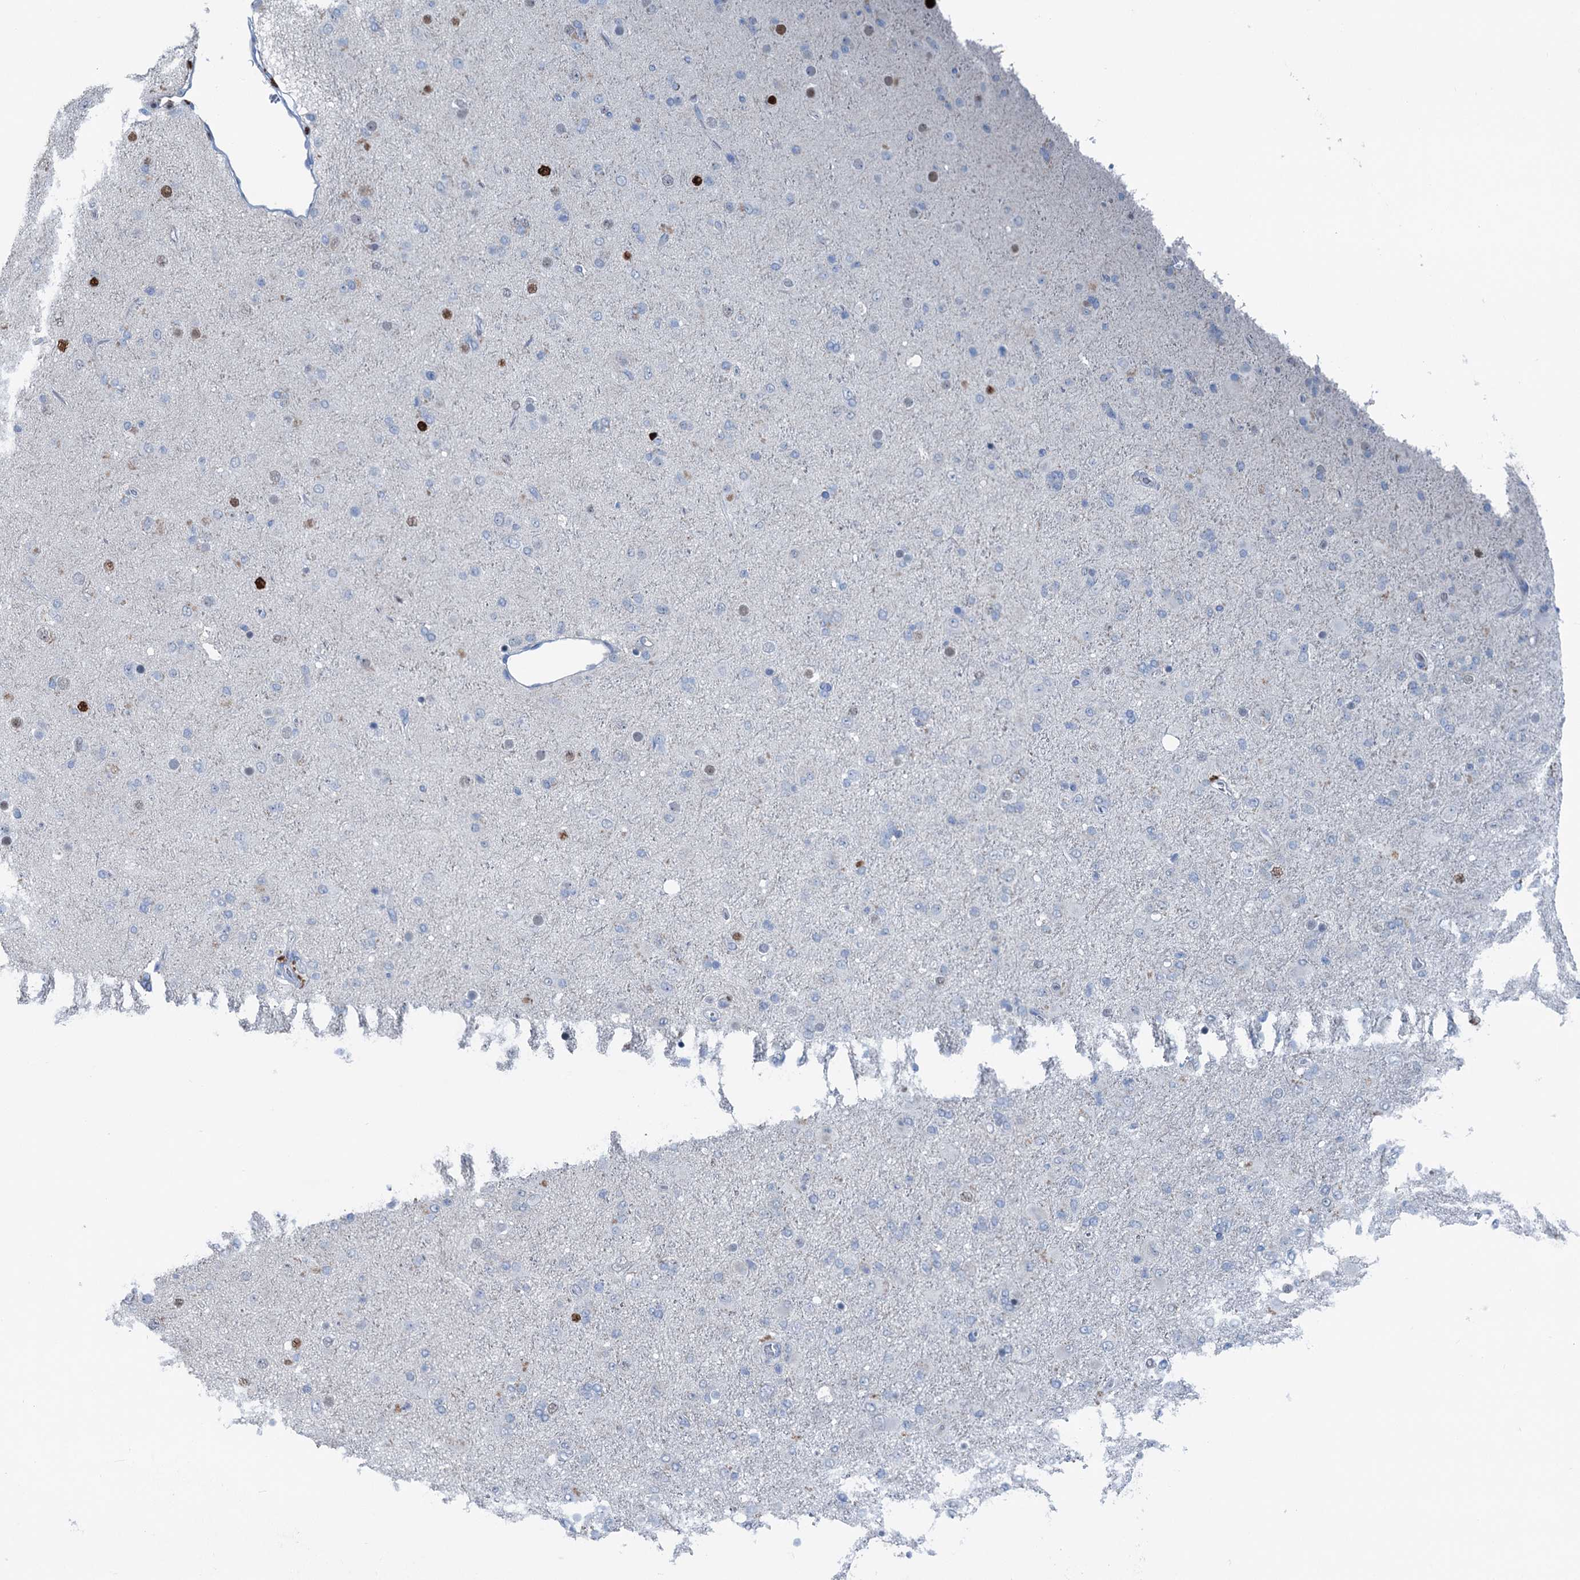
{"staining": {"intensity": "negative", "quantity": "none", "location": "none"}, "tissue": "glioma", "cell_type": "Tumor cells", "image_type": "cancer", "snomed": [{"axis": "morphology", "description": "Glioma, malignant, Low grade"}, {"axis": "topography", "description": "Brain"}], "caption": "High power microscopy micrograph of an immunohistochemistry photomicrograph of glioma, revealing no significant expression in tumor cells.", "gene": "ELP4", "patient": {"sex": "male", "age": 65}}